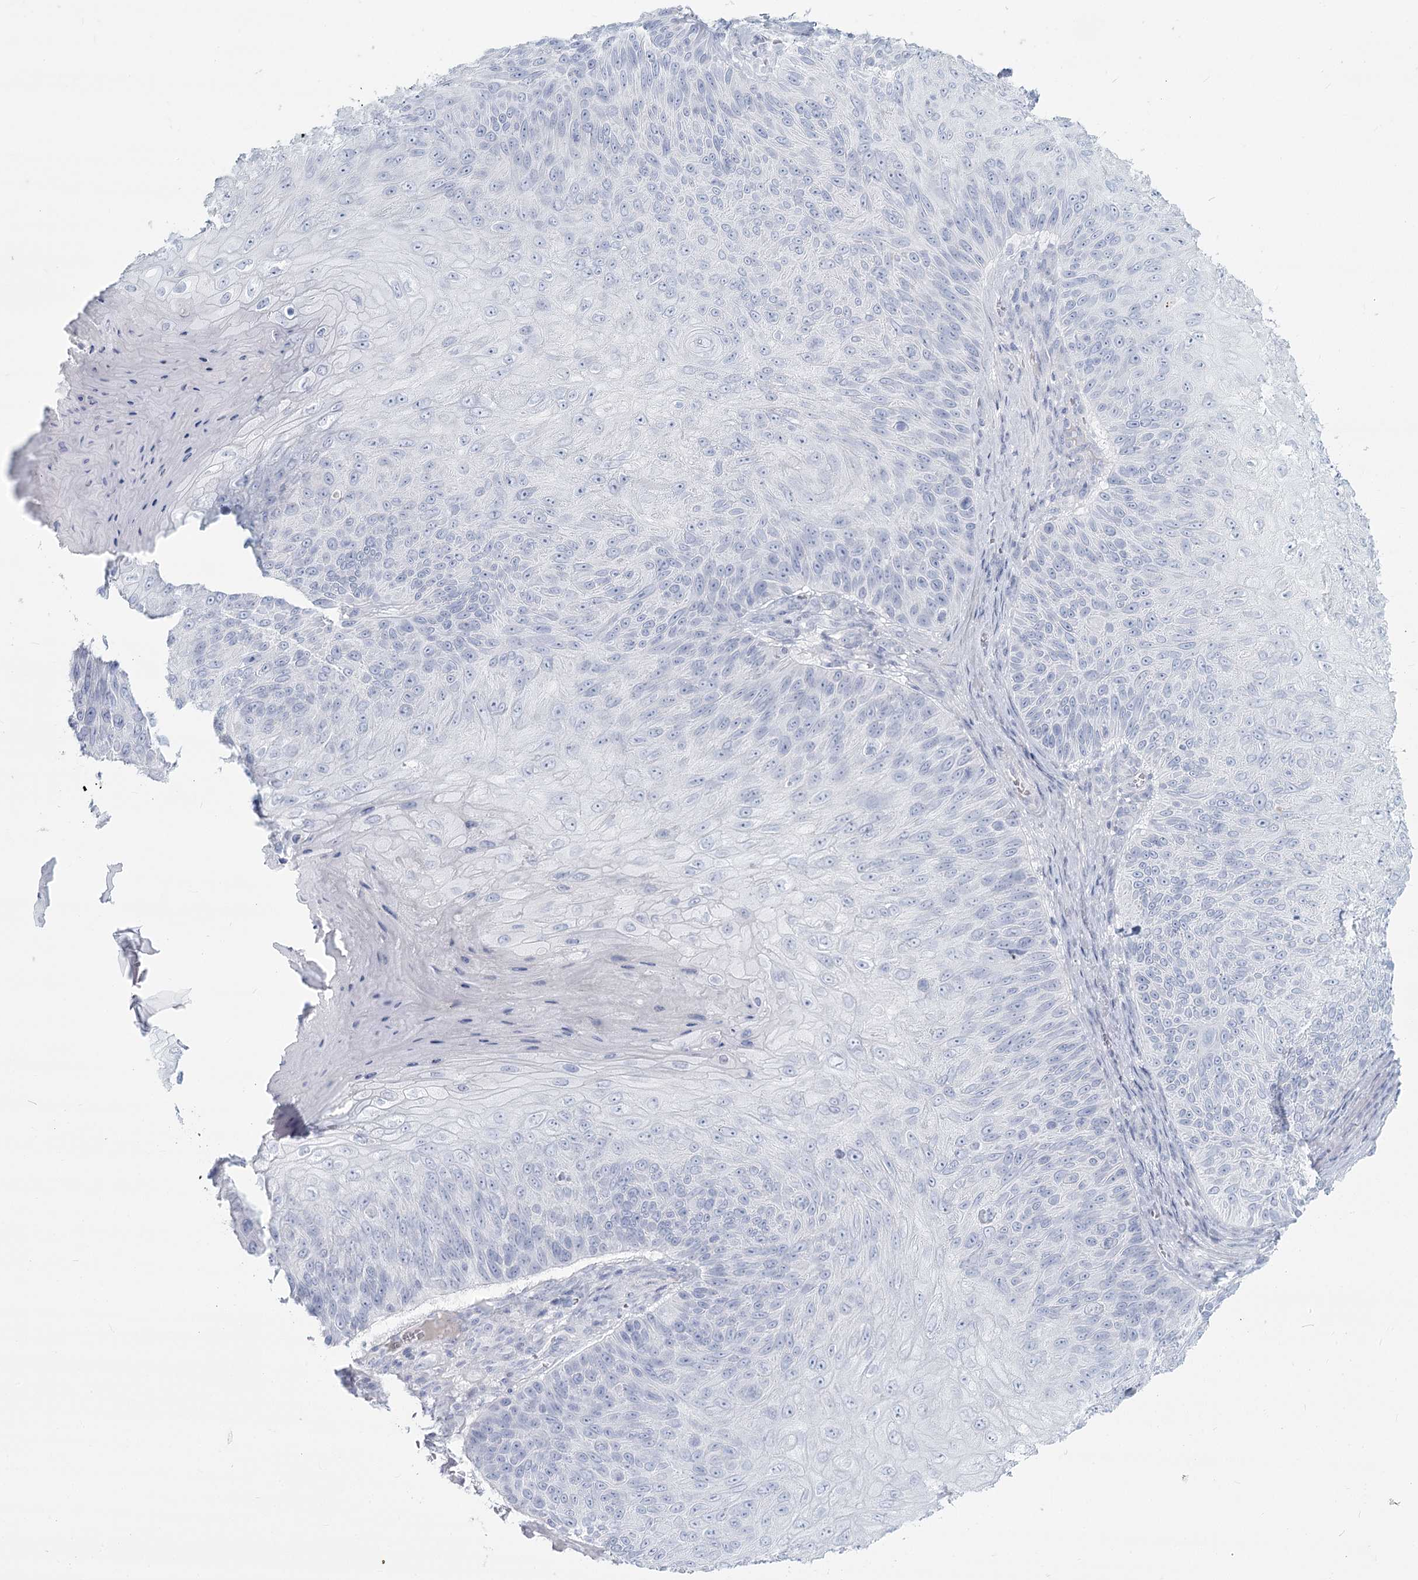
{"staining": {"intensity": "negative", "quantity": "none", "location": "none"}, "tissue": "skin cancer", "cell_type": "Tumor cells", "image_type": "cancer", "snomed": [{"axis": "morphology", "description": "Squamous cell carcinoma, NOS"}, {"axis": "topography", "description": "Skin"}], "caption": "Tumor cells are negative for protein expression in human skin squamous cell carcinoma.", "gene": "SLC6A19", "patient": {"sex": "female", "age": 88}}